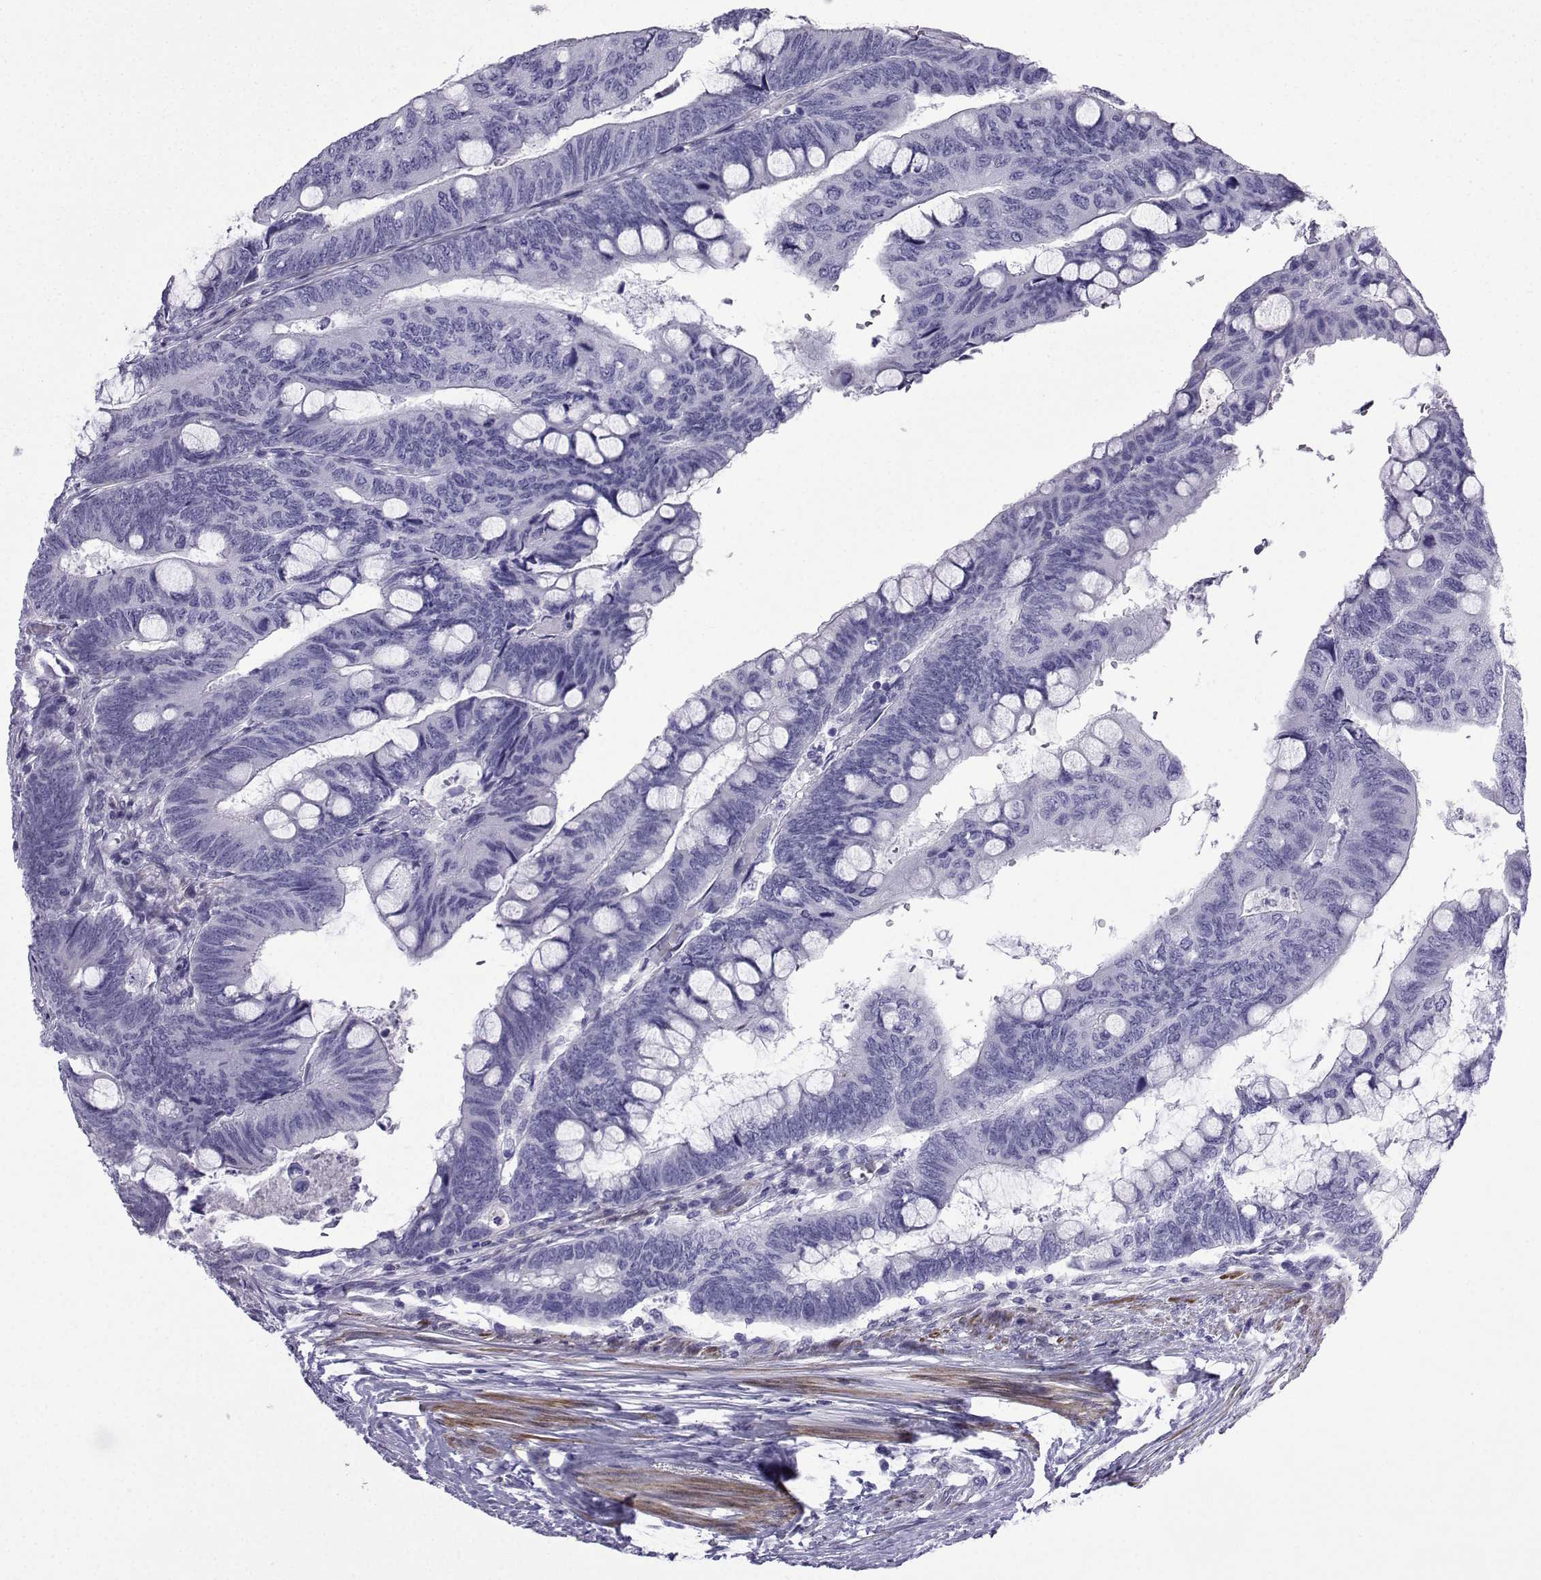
{"staining": {"intensity": "negative", "quantity": "none", "location": "none"}, "tissue": "colorectal cancer", "cell_type": "Tumor cells", "image_type": "cancer", "snomed": [{"axis": "morphology", "description": "Normal tissue, NOS"}, {"axis": "morphology", "description": "Adenocarcinoma, NOS"}, {"axis": "topography", "description": "Rectum"}], "caption": "Colorectal cancer (adenocarcinoma) stained for a protein using immunohistochemistry shows no staining tumor cells.", "gene": "KCNF1", "patient": {"sex": "male", "age": 92}}